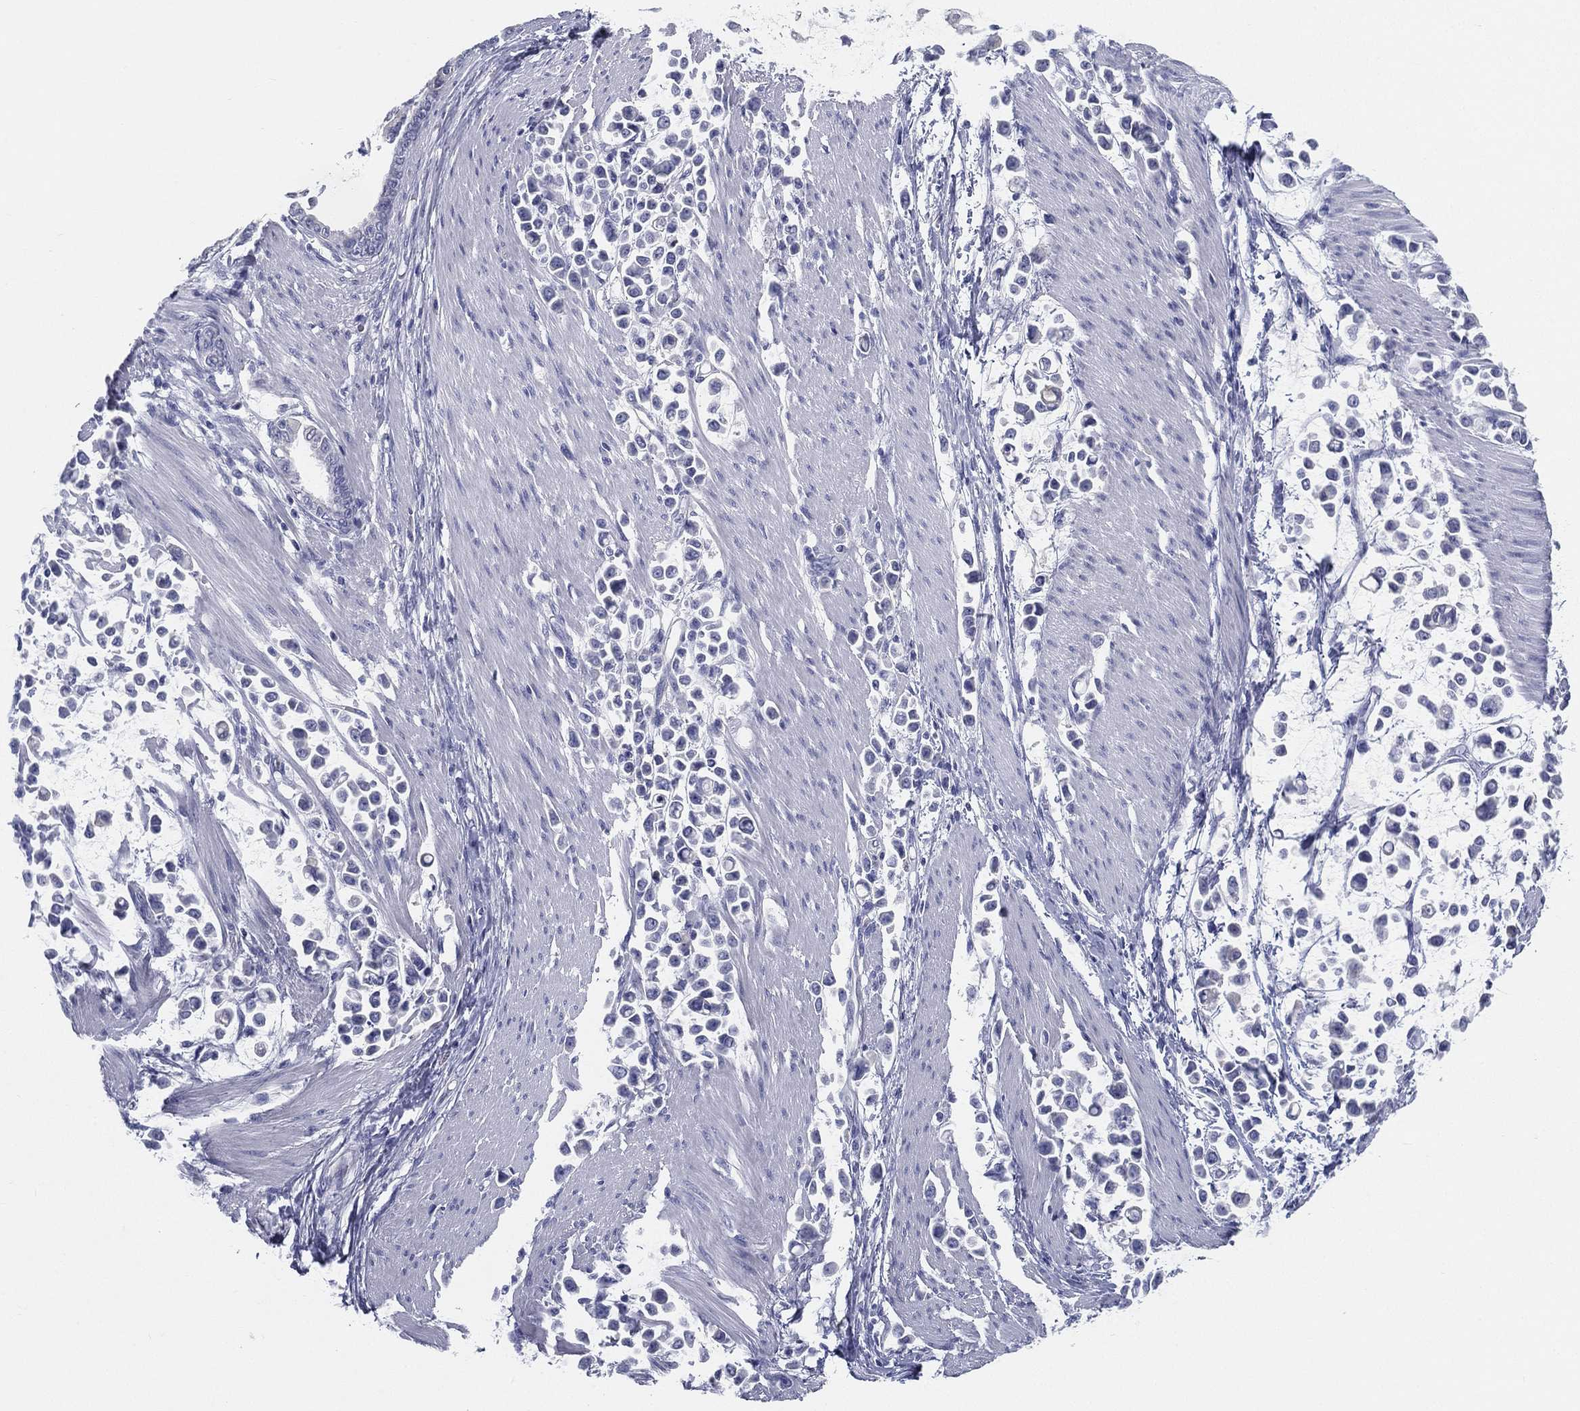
{"staining": {"intensity": "negative", "quantity": "none", "location": "none"}, "tissue": "stomach cancer", "cell_type": "Tumor cells", "image_type": "cancer", "snomed": [{"axis": "morphology", "description": "Adenocarcinoma, NOS"}, {"axis": "topography", "description": "Stomach"}], "caption": "Immunohistochemistry micrograph of human stomach cancer stained for a protein (brown), which shows no positivity in tumor cells.", "gene": "STS", "patient": {"sex": "male", "age": 82}}